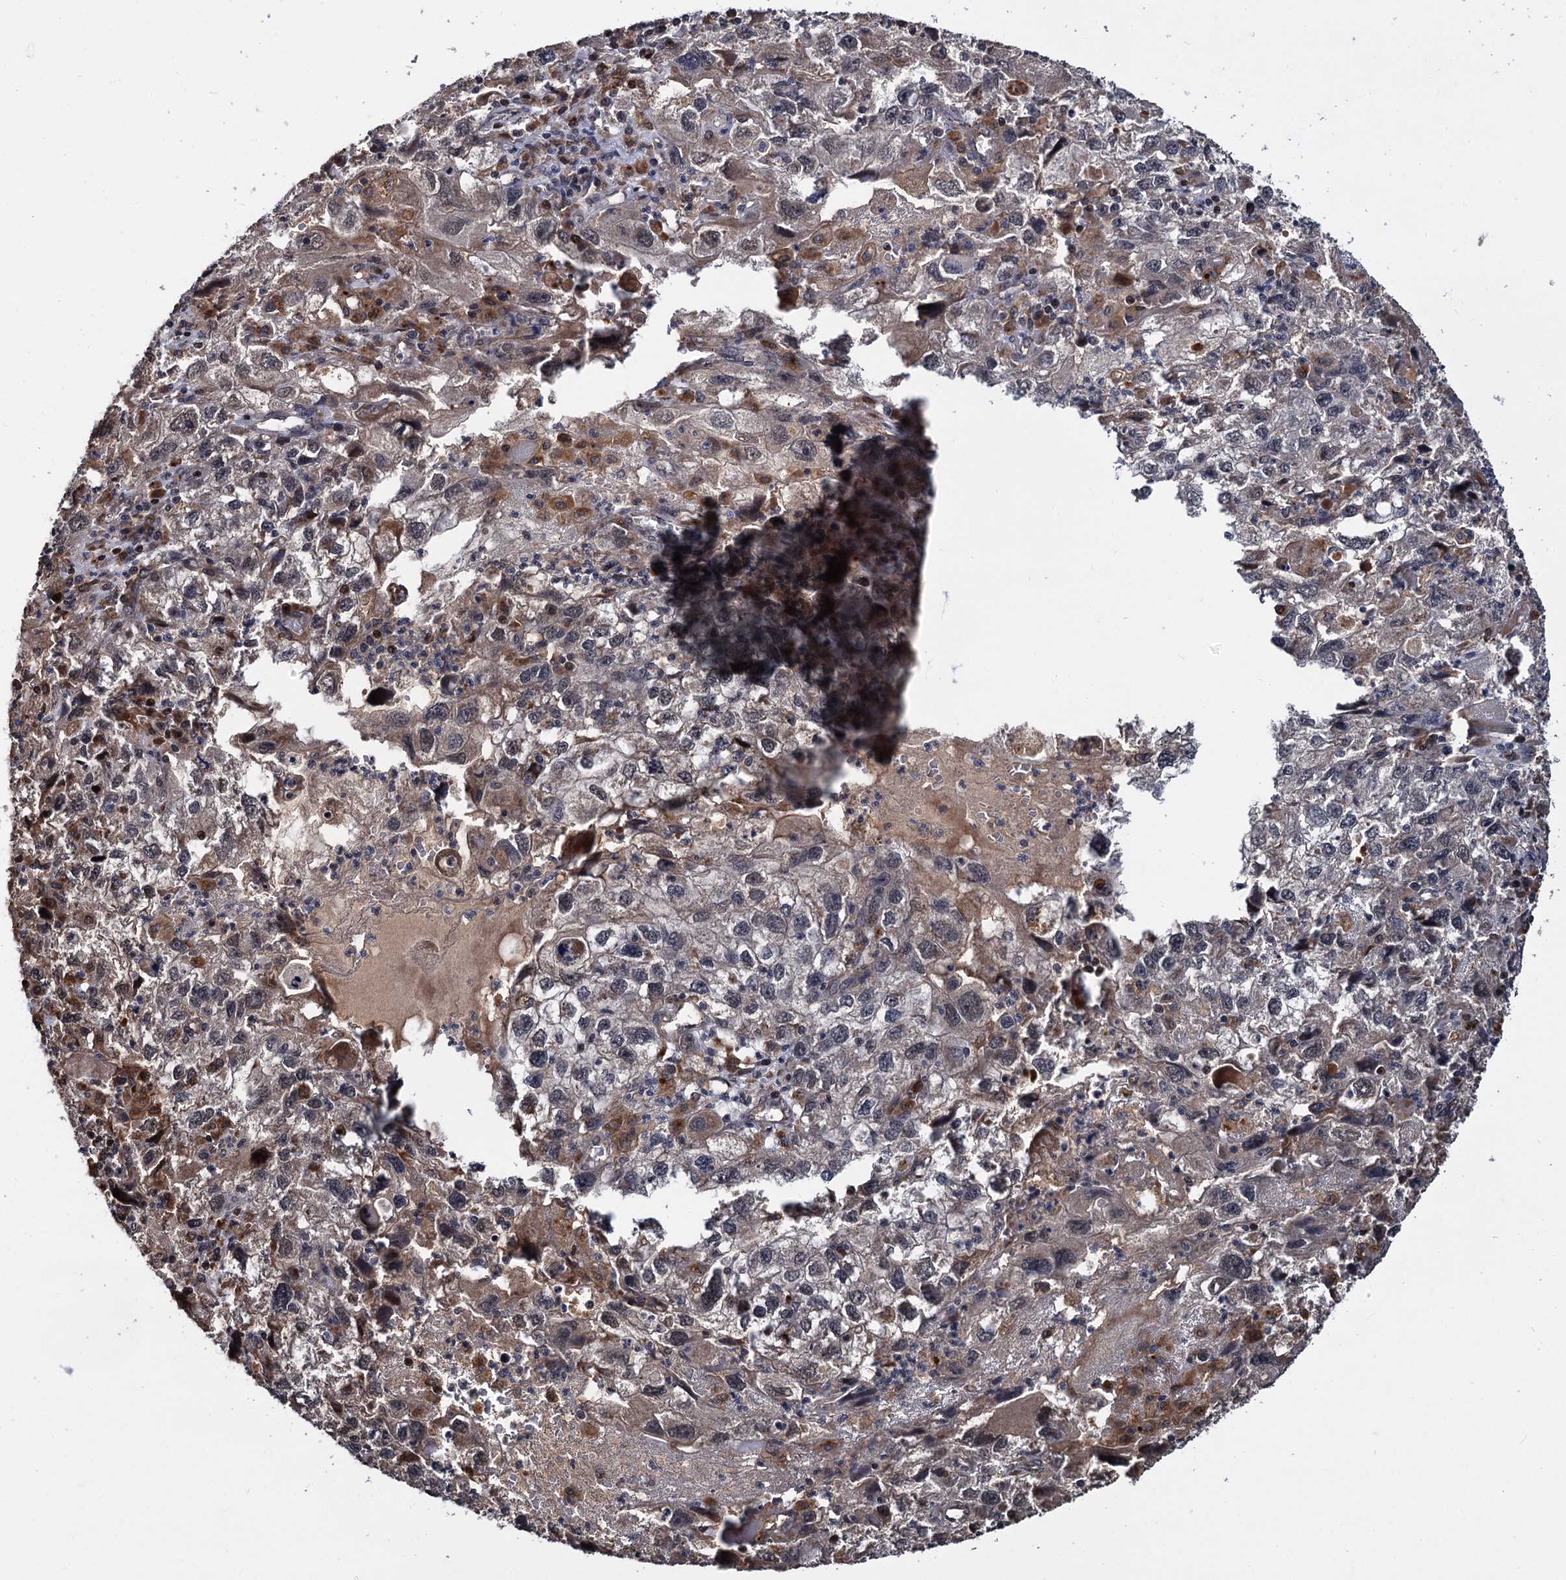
{"staining": {"intensity": "weak", "quantity": "<25%", "location": "cytoplasmic/membranous"}, "tissue": "endometrial cancer", "cell_type": "Tumor cells", "image_type": "cancer", "snomed": [{"axis": "morphology", "description": "Adenocarcinoma, NOS"}, {"axis": "topography", "description": "Endometrium"}], "caption": "The immunohistochemistry photomicrograph has no significant expression in tumor cells of endometrial cancer tissue. Nuclei are stained in blue.", "gene": "CEP192", "patient": {"sex": "female", "age": 49}}